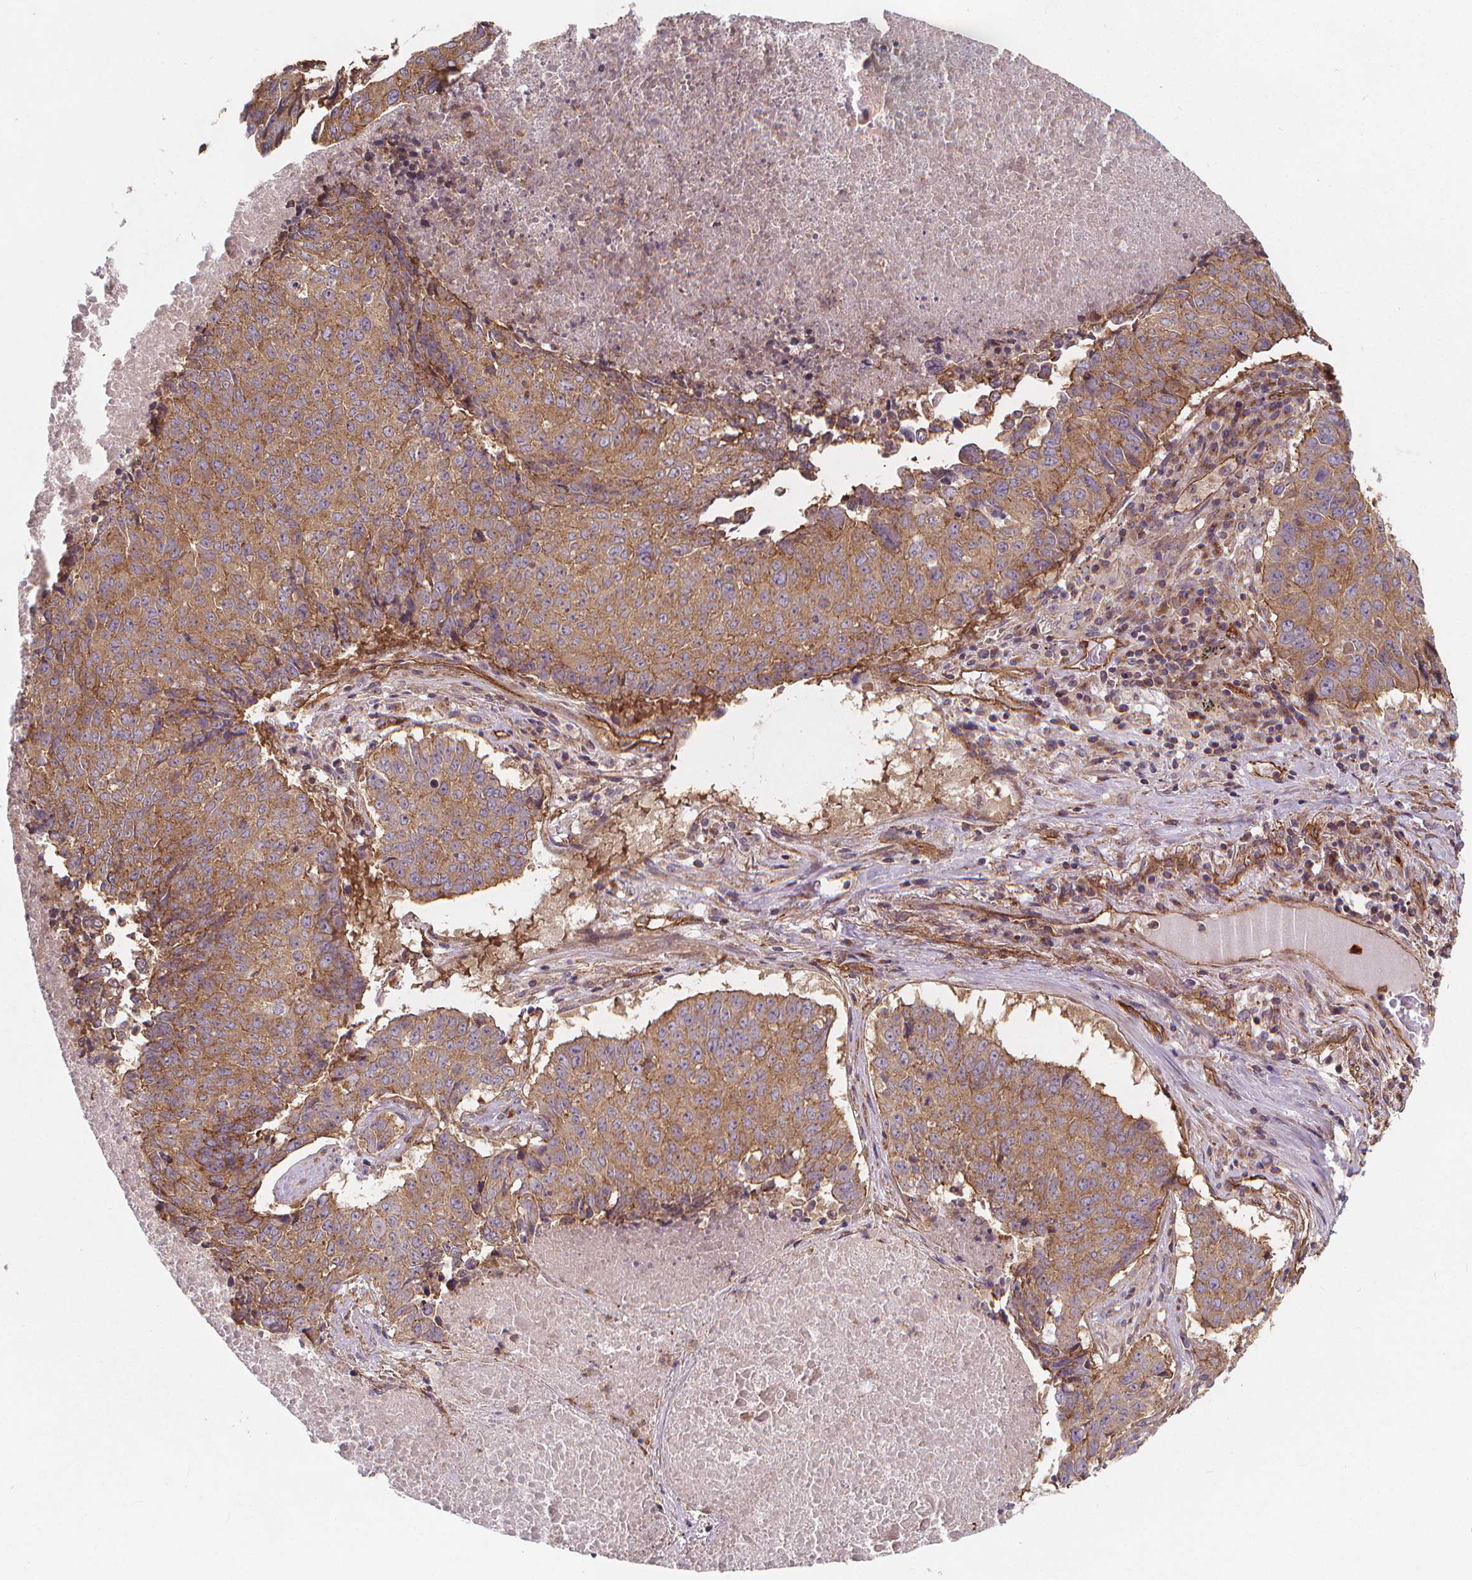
{"staining": {"intensity": "moderate", "quantity": ">75%", "location": "cytoplasmic/membranous"}, "tissue": "lung cancer", "cell_type": "Tumor cells", "image_type": "cancer", "snomed": [{"axis": "morphology", "description": "Normal tissue, NOS"}, {"axis": "morphology", "description": "Squamous cell carcinoma, NOS"}, {"axis": "topography", "description": "Bronchus"}, {"axis": "topography", "description": "Lung"}], "caption": "IHC (DAB (3,3'-diaminobenzidine)) staining of human lung squamous cell carcinoma shows moderate cytoplasmic/membranous protein positivity in approximately >75% of tumor cells.", "gene": "CLINT1", "patient": {"sex": "male", "age": 64}}